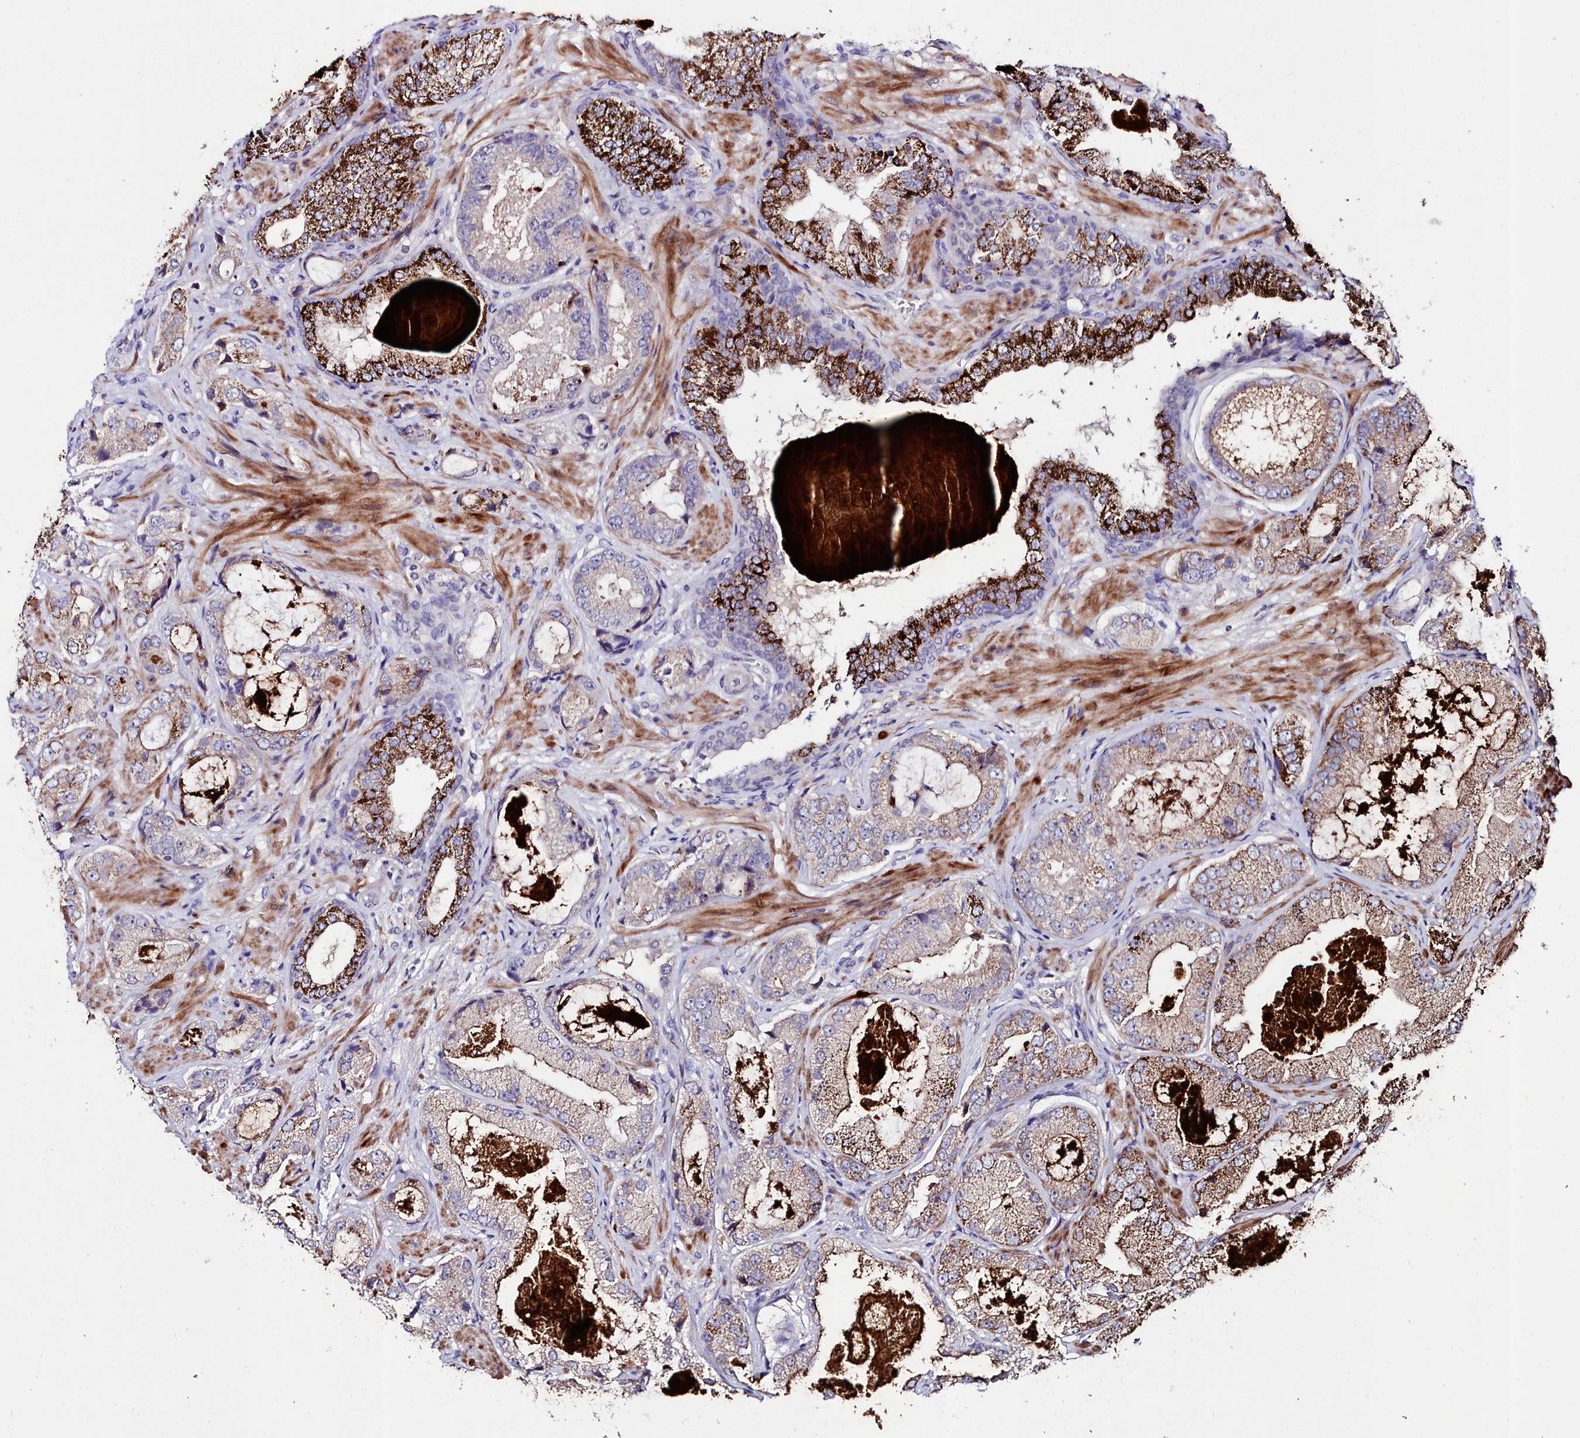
{"staining": {"intensity": "strong", "quantity": "25%-75%", "location": "cytoplasmic/membranous"}, "tissue": "prostate cancer", "cell_type": "Tumor cells", "image_type": "cancer", "snomed": [{"axis": "morphology", "description": "Adenocarcinoma, High grade"}, {"axis": "topography", "description": "Prostate"}], "caption": "A high amount of strong cytoplasmic/membranous expression is present in about 25%-75% of tumor cells in high-grade adenocarcinoma (prostate) tissue.", "gene": "AMBRA1", "patient": {"sex": "male", "age": 59}}